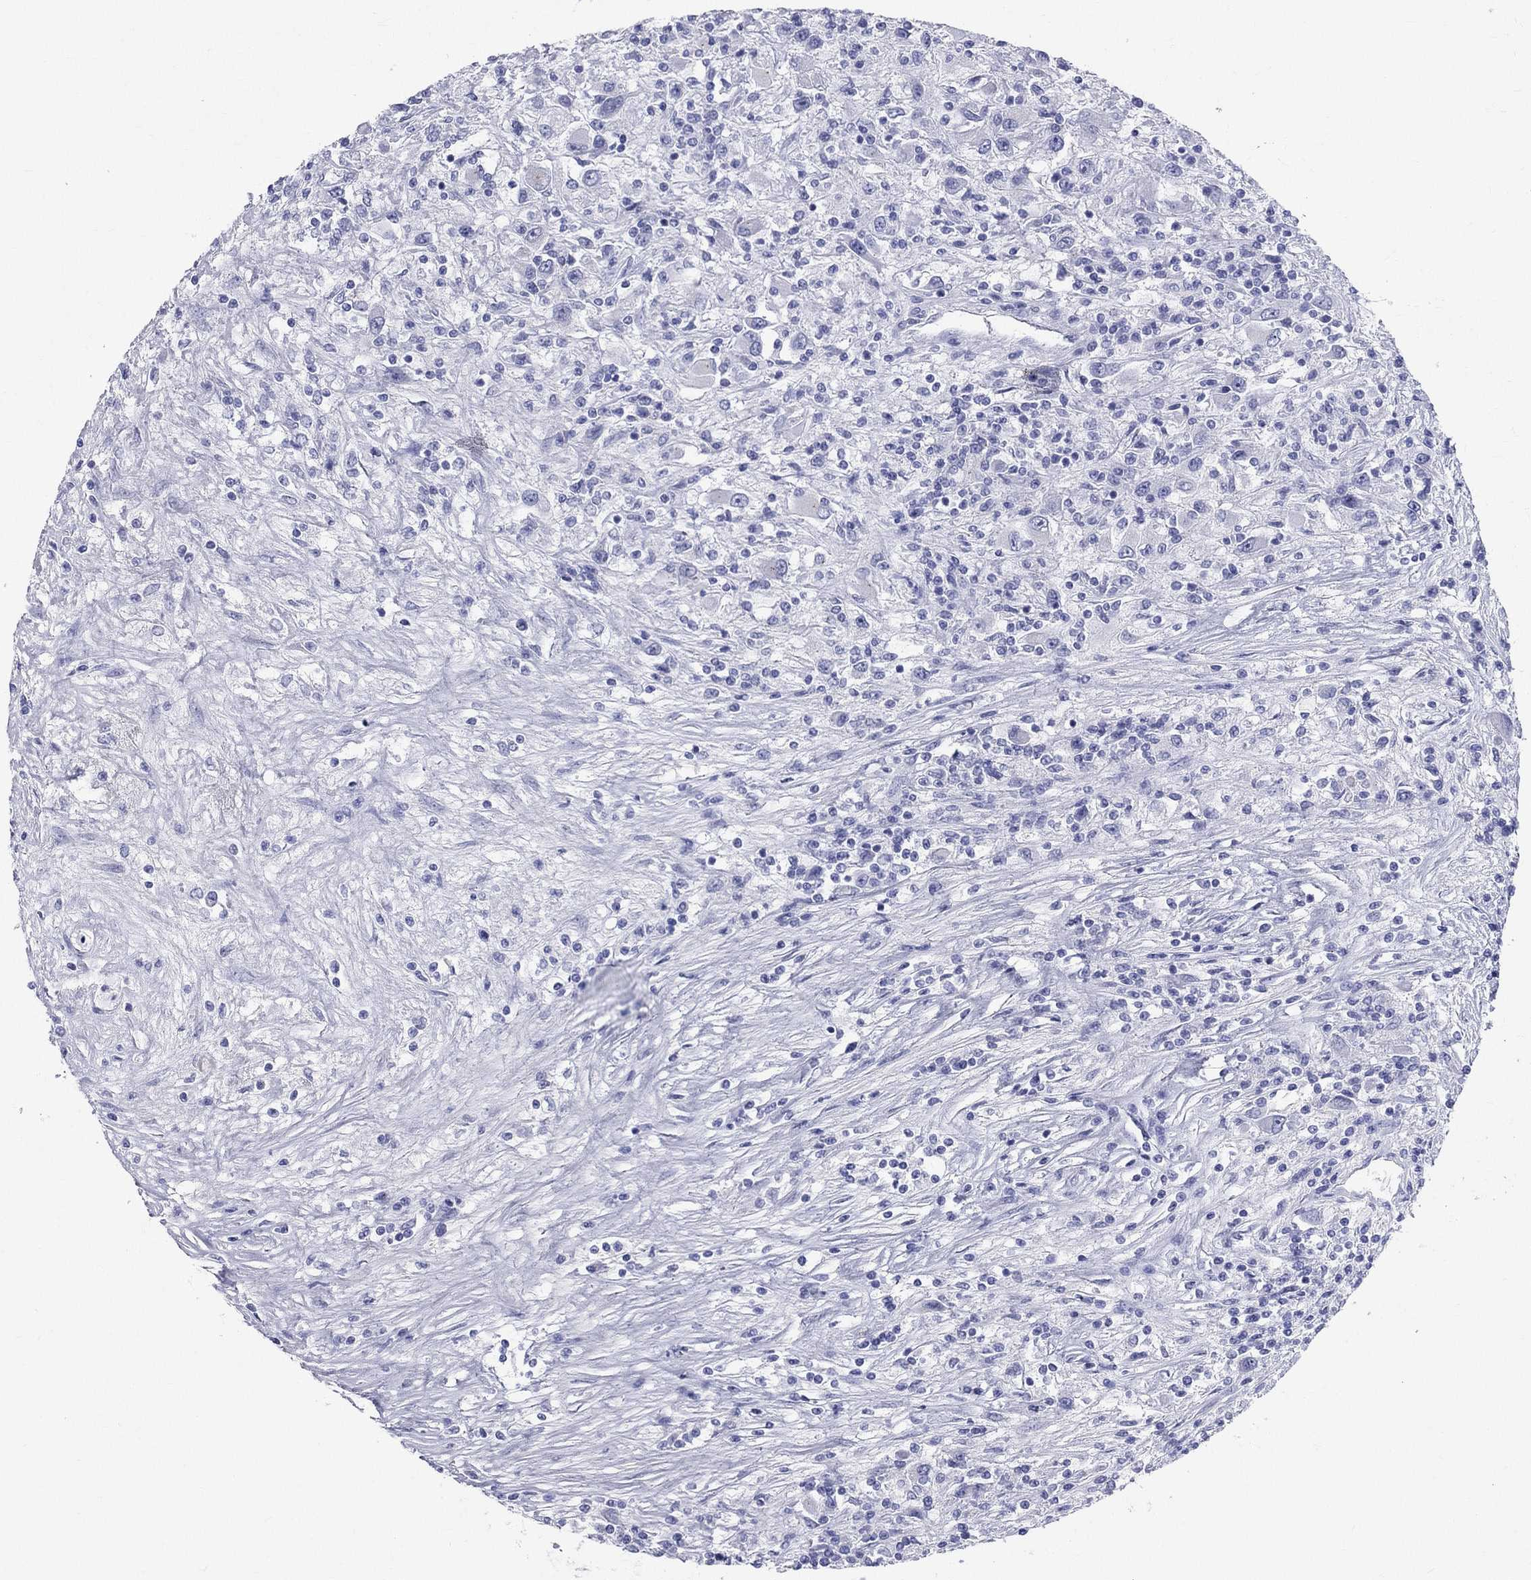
{"staining": {"intensity": "negative", "quantity": "none", "location": "none"}, "tissue": "renal cancer", "cell_type": "Tumor cells", "image_type": "cancer", "snomed": [{"axis": "morphology", "description": "Adenocarcinoma, NOS"}, {"axis": "topography", "description": "Kidney"}], "caption": "Immunohistochemistry of human renal adenocarcinoma reveals no positivity in tumor cells.", "gene": "CEP43", "patient": {"sex": "female", "age": 67}}